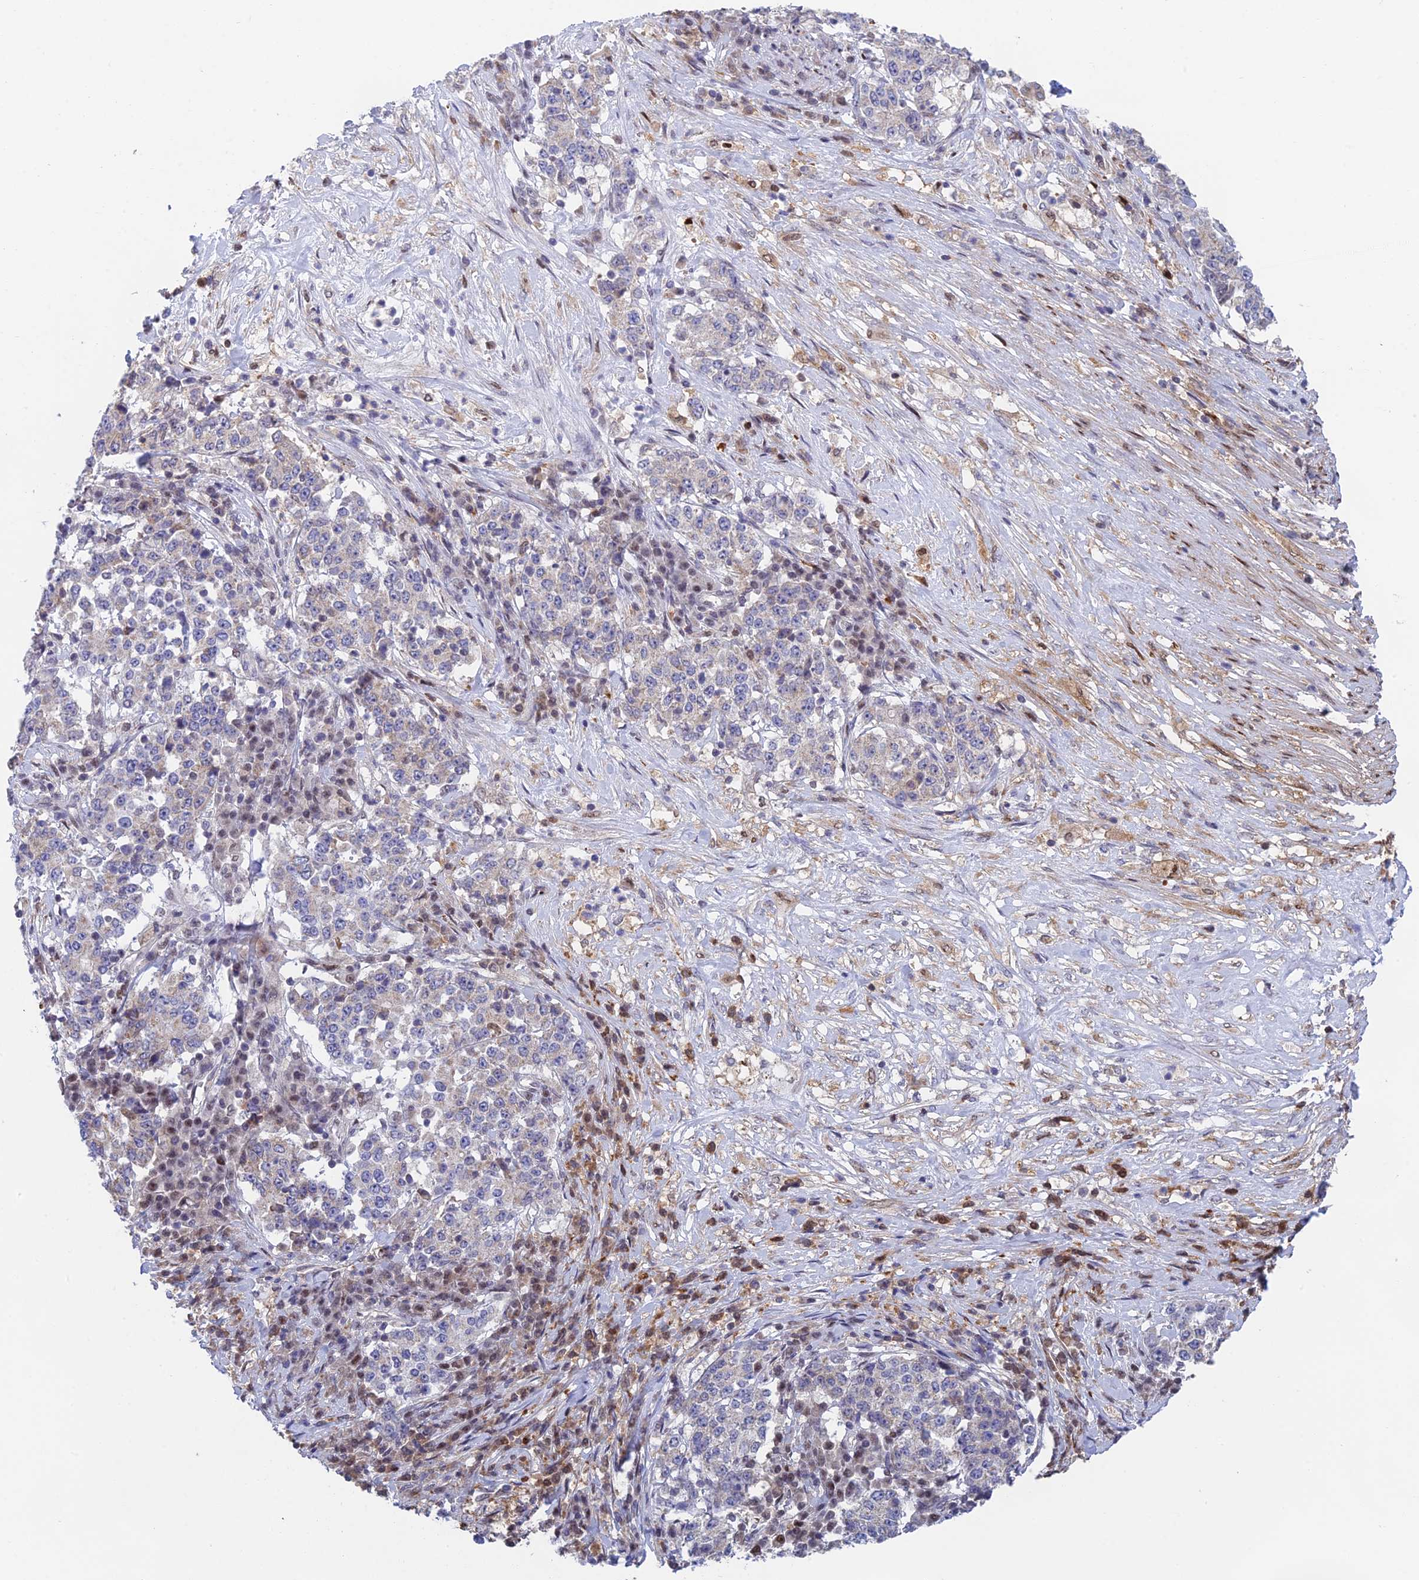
{"staining": {"intensity": "negative", "quantity": "none", "location": "none"}, "tissue": "stomach cancer", "cell_type": "Tumor cells", "image_type": "cancer", "snomed": [{"axis": "morphology", "description": "Adenocarcinoma, NOS"}, {"axis": "topography", "description": "Stomach"}], "caption": "Immunohistochemical staining of stomach cancer (adenocarcinoma) reveals no significant staining in tumor cells.", "gene": "MRPL17", "patient": {"sex": "male", "age": 59}}